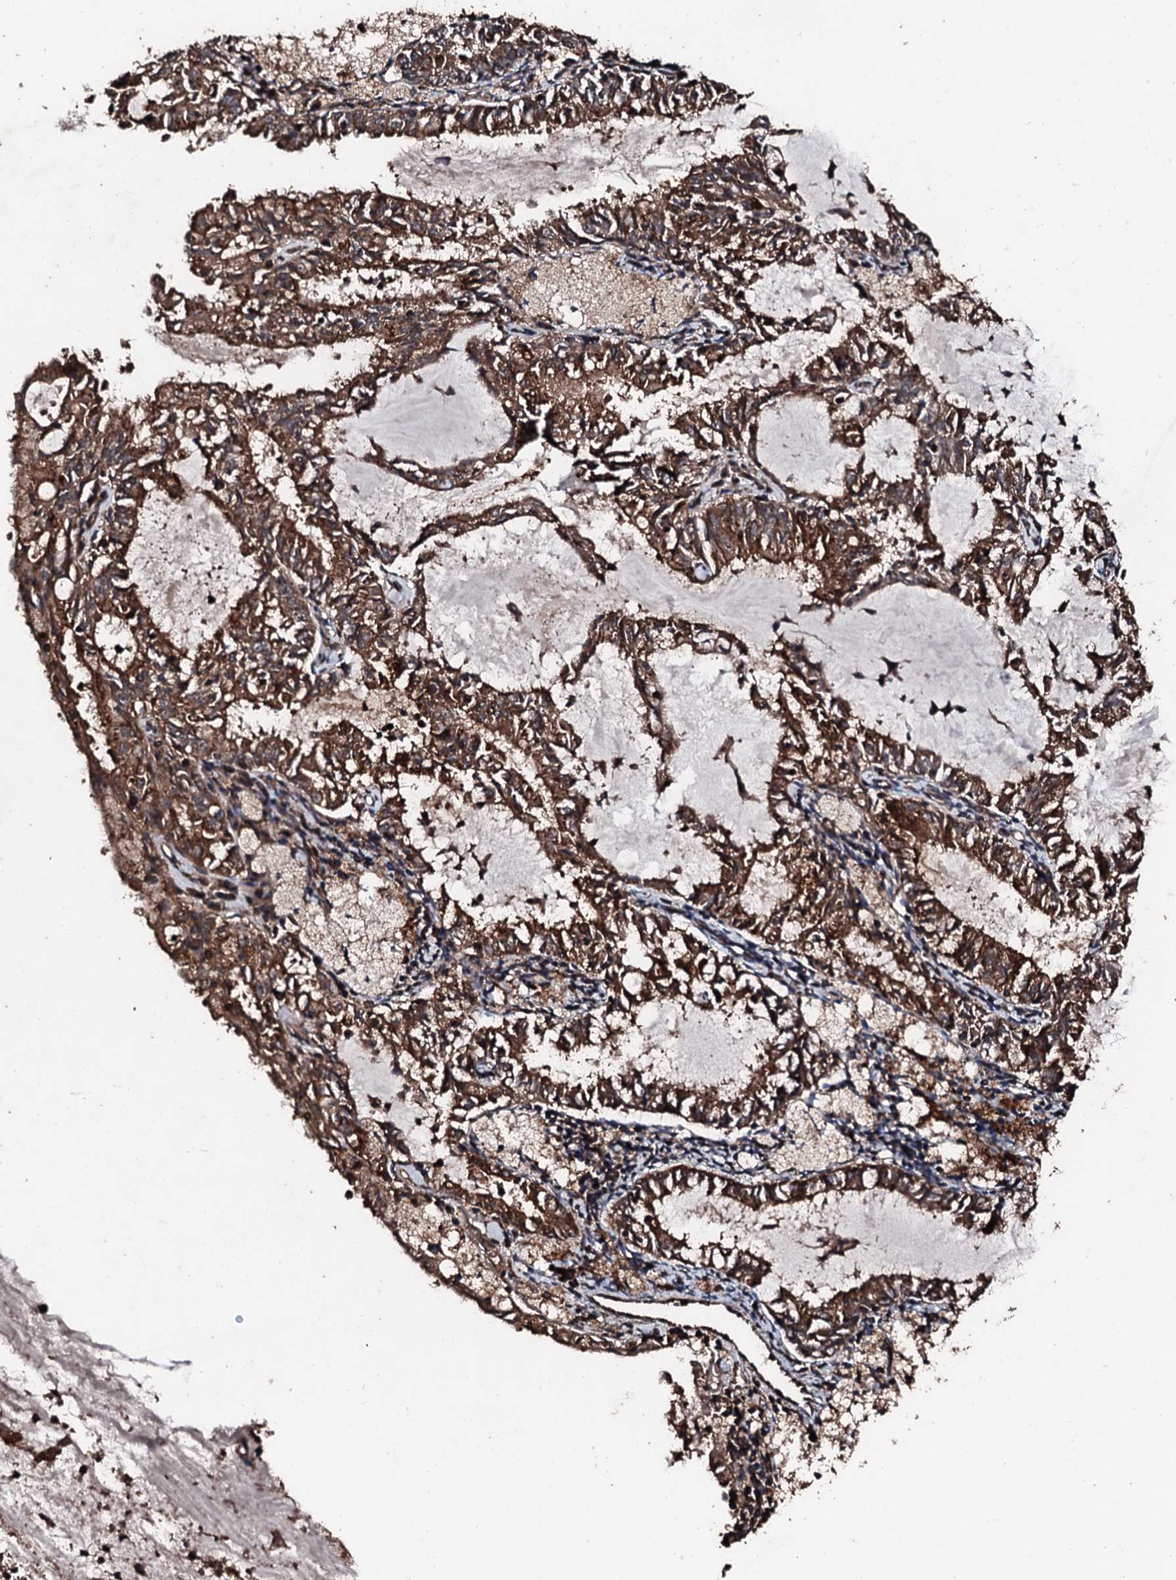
{"staining": {"intensity": "strong", "quantity": ">75%", "location": "cytoplasmic/membranous"}, "tissue": "endometrial cancer", "cell_type": "Tumor cells", "image_type": "cancer", "snomed": [{"axis": "morphology", "description": "Adenocarcinoma, NOS"}, {"axis": "topography", "description": "Endometrium"}], "caption": "An IHC micrograph of tumor tissue is shown. Protein staining in brown shows strong cytoplasmic/membranous positivity in endometrial cancer within tumor cells.", "gene": "KIF18A", "patient": {"sex": "female", "age": 57}}